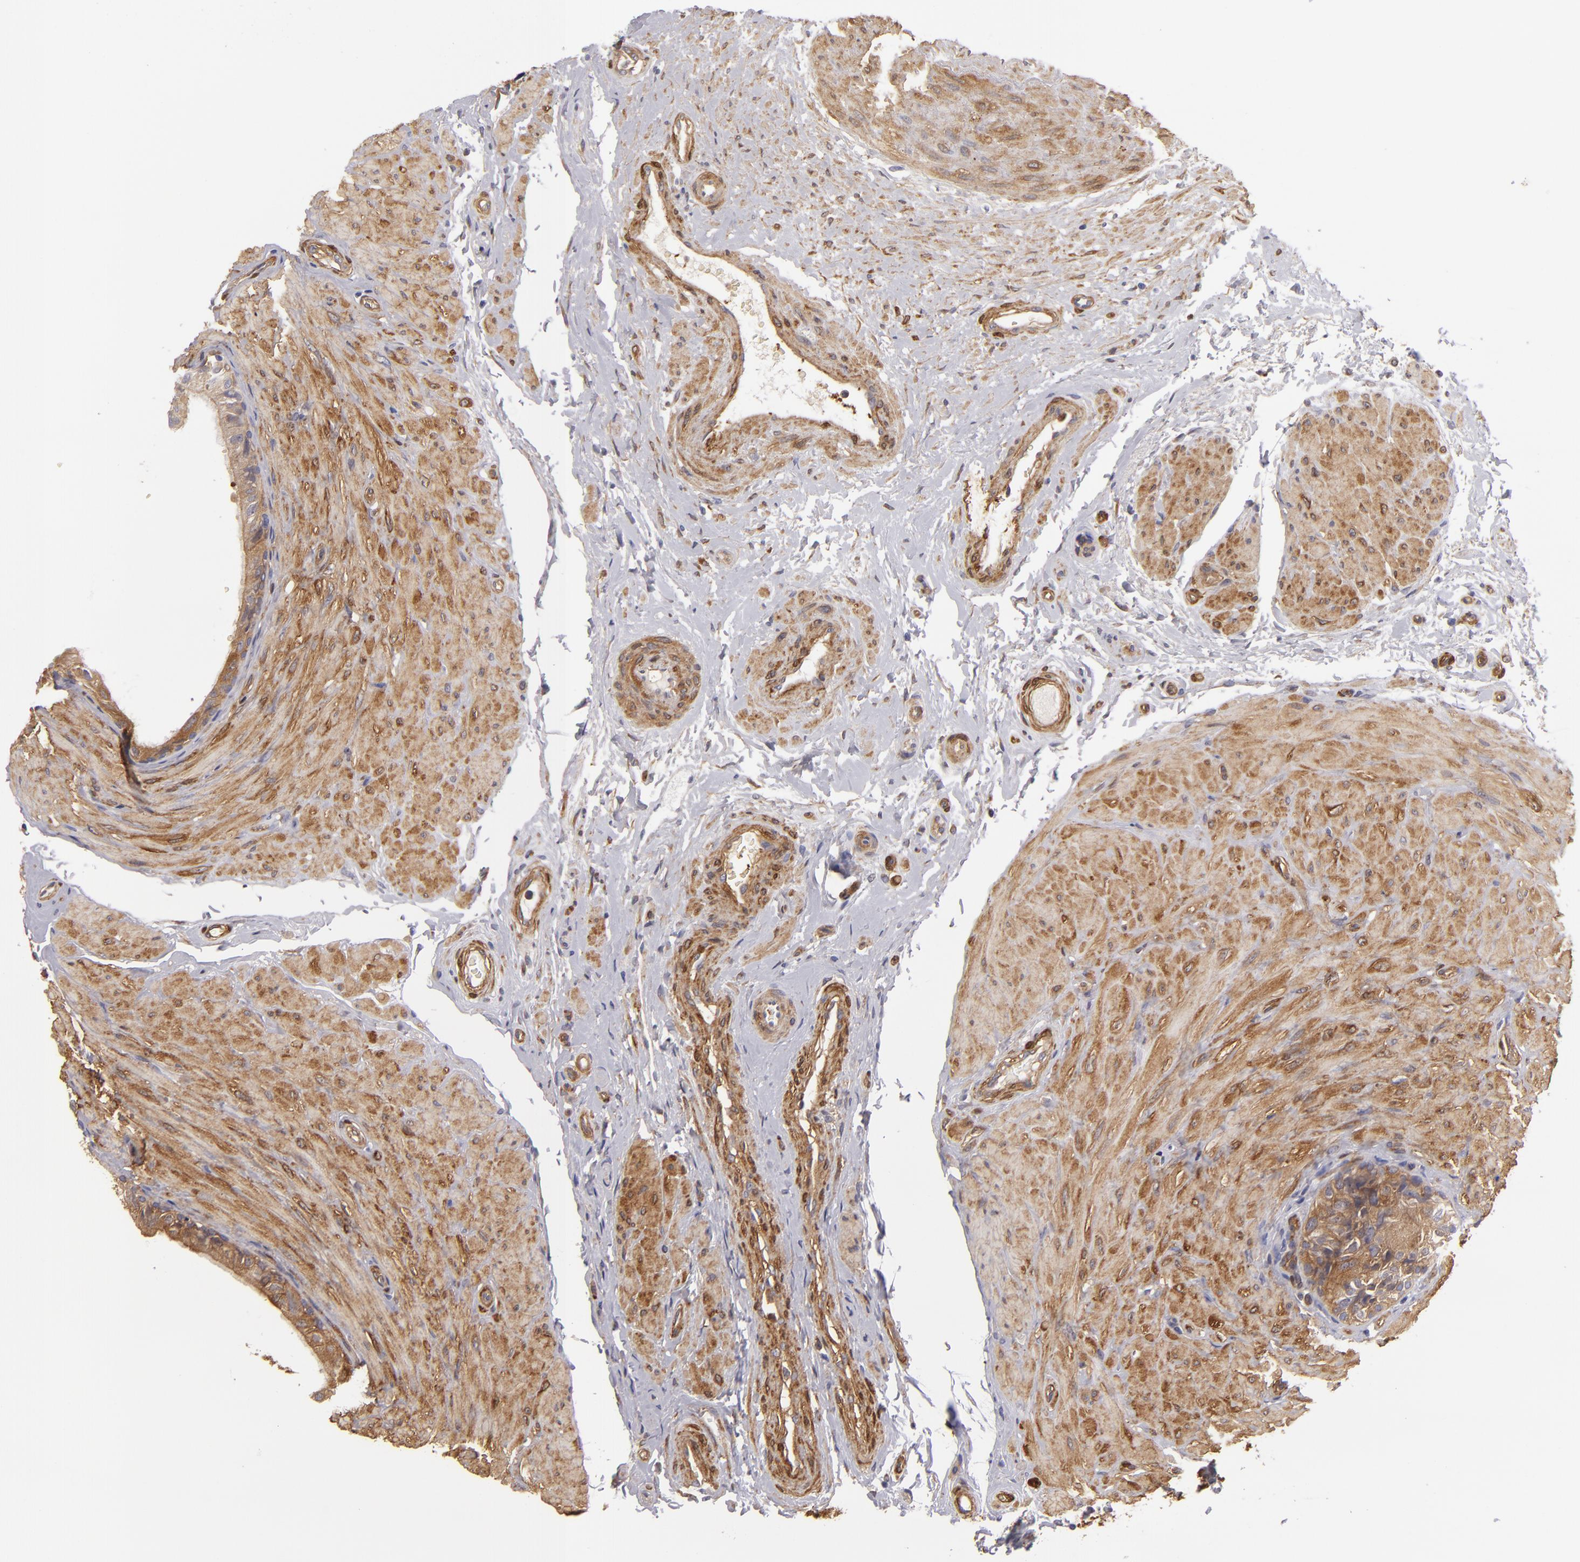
{"staining": {"intensity": "moderate", "quantity": ">75%", "location": "cytoplasmic/membranous"}, "tissue": "epididymis", "cell_type": "Glandular cells", "image_type": "normal", "snomed": [{"axis": "morphology", "description": "Normal tissue, NOS"}, {"axis": "topography", "description": "Epididymis"}], "caption": "The photomicrograph displays a brown stain indicating the presence of a protein in the cytoplasmic/membranous of glandular cells in epididymis.", "gene": "VCL", "patient": {"sex": "male", "age": 68}}